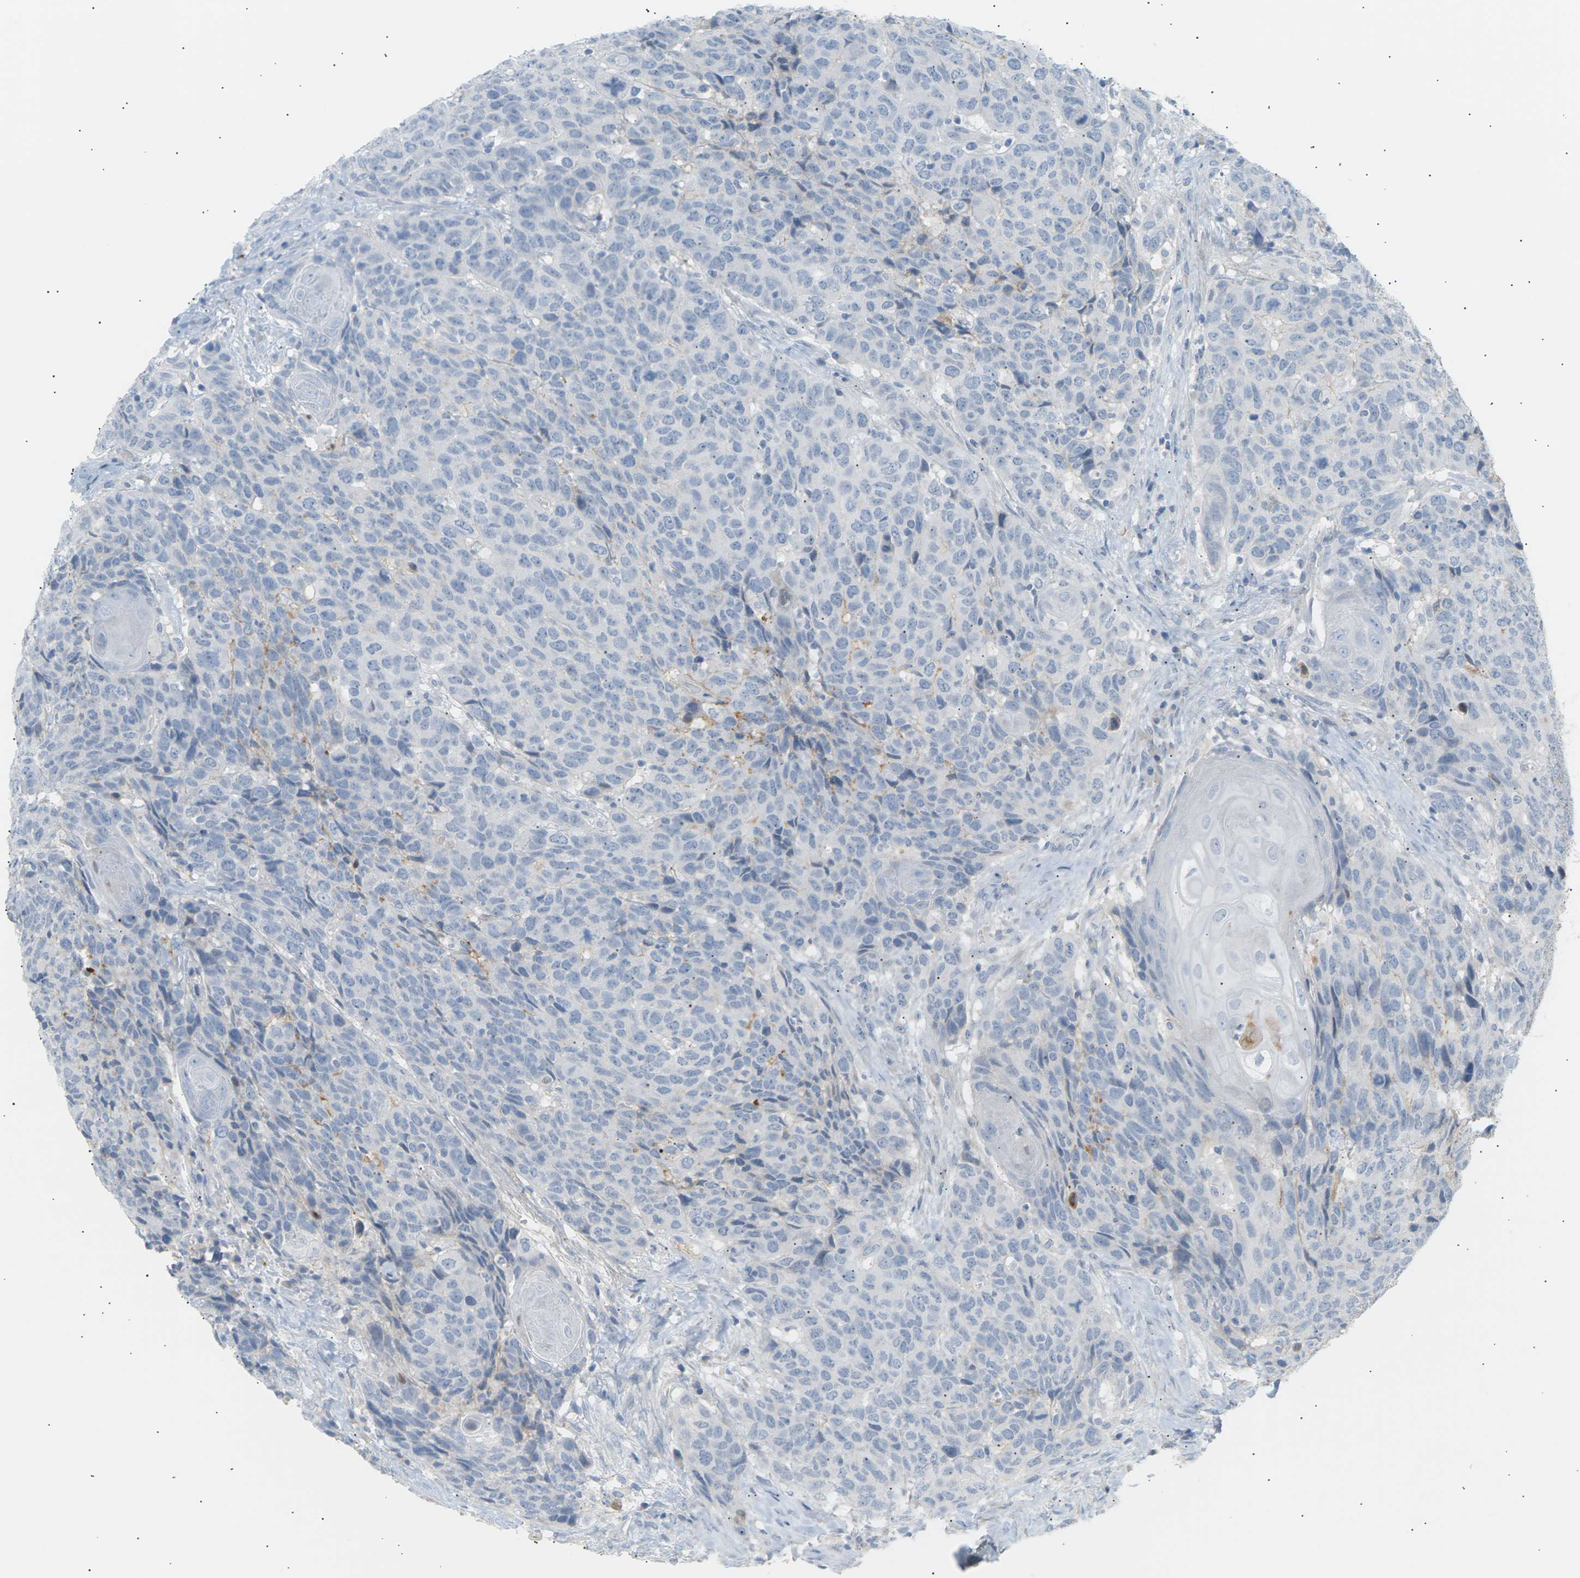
{"staining": {"intensity": "negative", "quantity": "none", "location": "none"}, "tissue": "head and neck cancer", "cell_type": "Tumor cells", "image_type": "cancer", "snomed": [{"axis": "morphology", "description": "Squamous cell carcinoma, NOS"}, {"axis": "topography", "description": "Head-Neck"}], "caption": "IHC histopathology image of neoplastic tissue: human head and neck cancer (squamous cell carcinoma) stained with DAB (3,3'-diaminobenzidine) displays no significant protein positivity in tumor cells.", "gene": "CLU", "patient": {"sex": "male", "age": 66}}